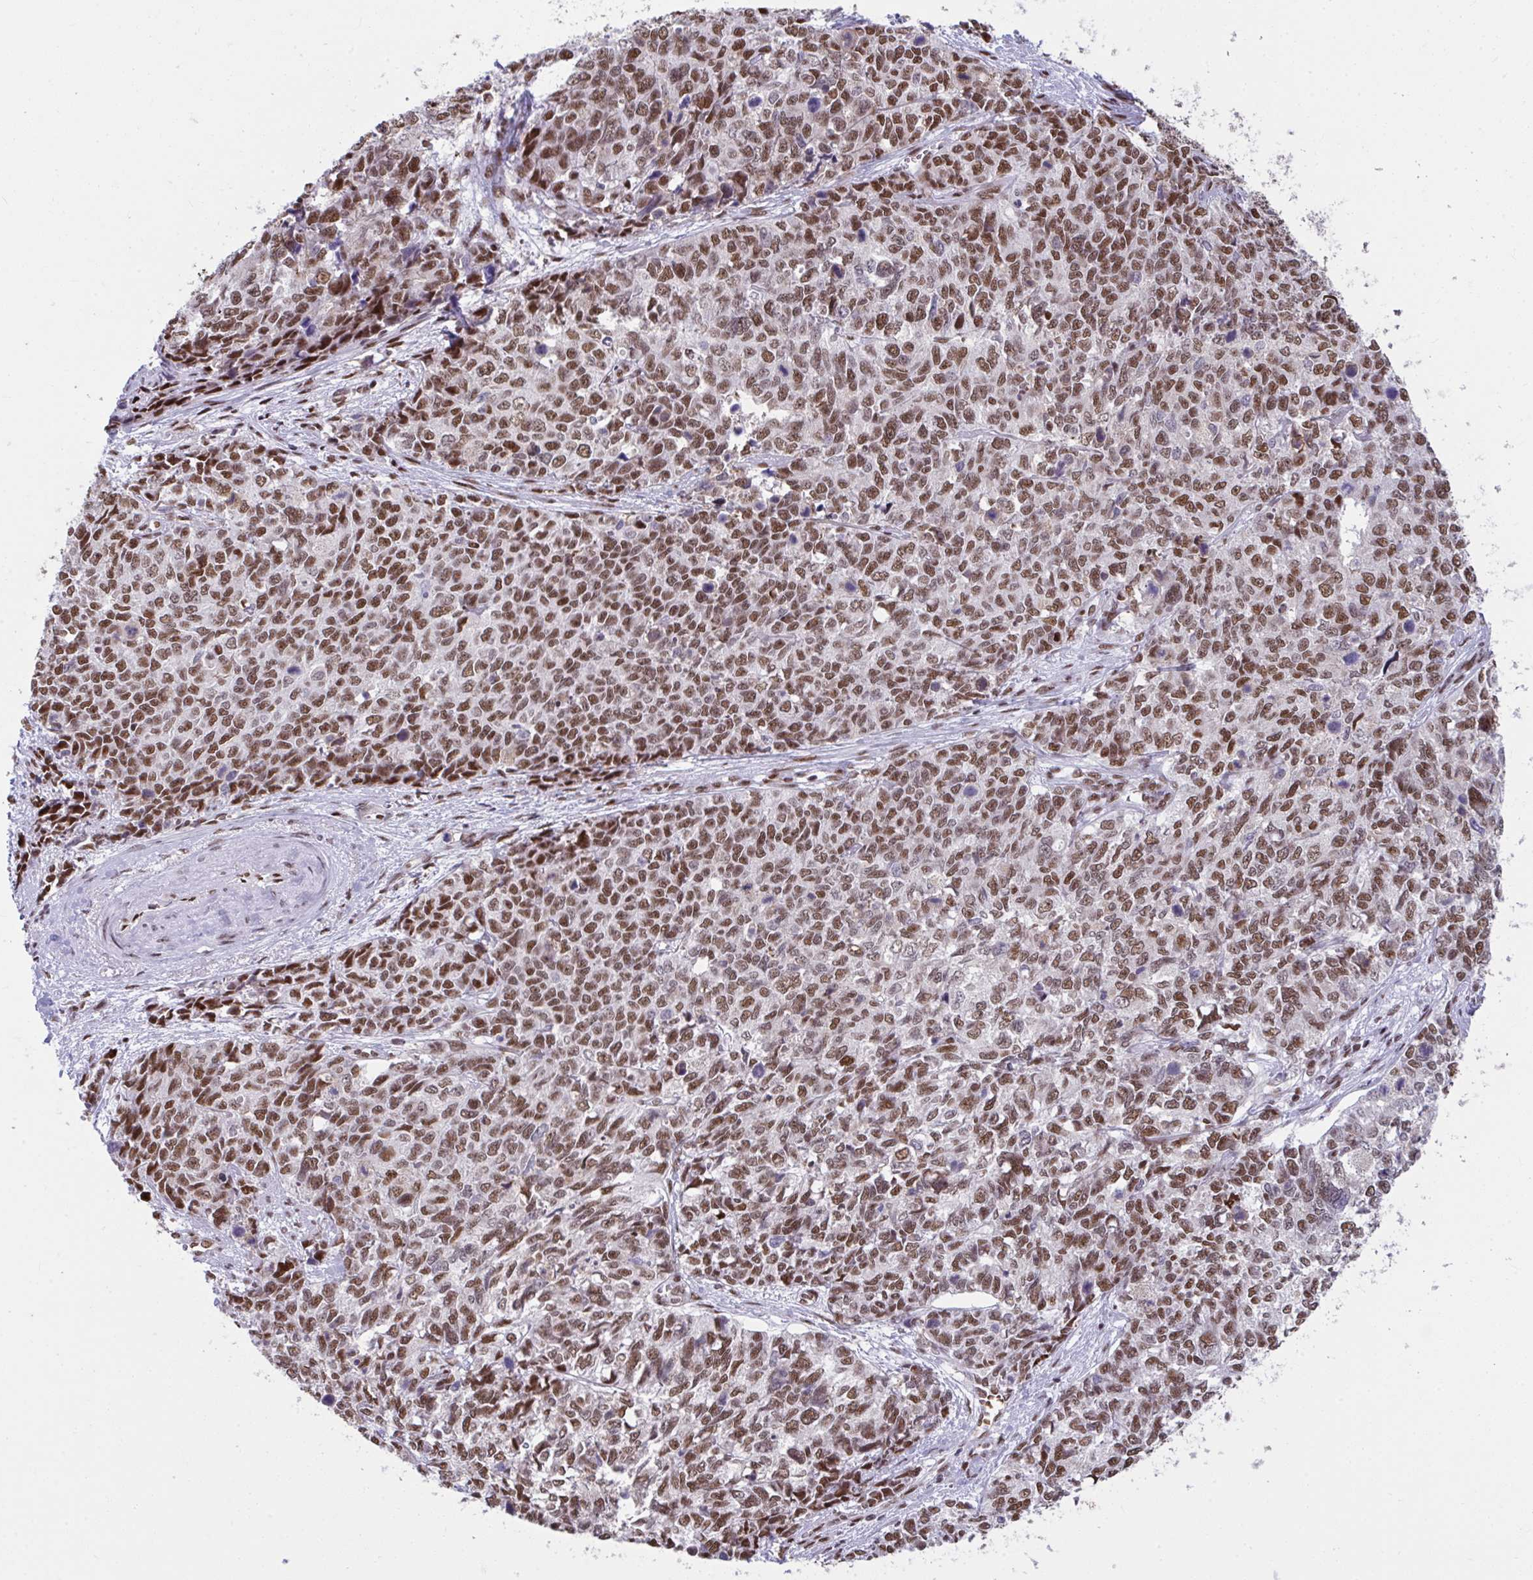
{"staining": {"intensity": "moderate", "quantity": ">75%", "location": "nuclear"}, "tissue": "cervical cancer", "cell_type": "Tumor cells", "image_type": "cancer", "snomed": [{"axis": "morphology", "description": "Adenocarcinoma, NOS"}, {"axis": "topography", "description": "Cervix"}], "caption": "This histopathology image exhibits immunohistochemistry staining of cervical adenocarcinoma, with medium moderate nuclear positivity in about >75% of tumor cells.", "gene": "SLC35C2", "patient": {"sex": "female", "age": 63}}